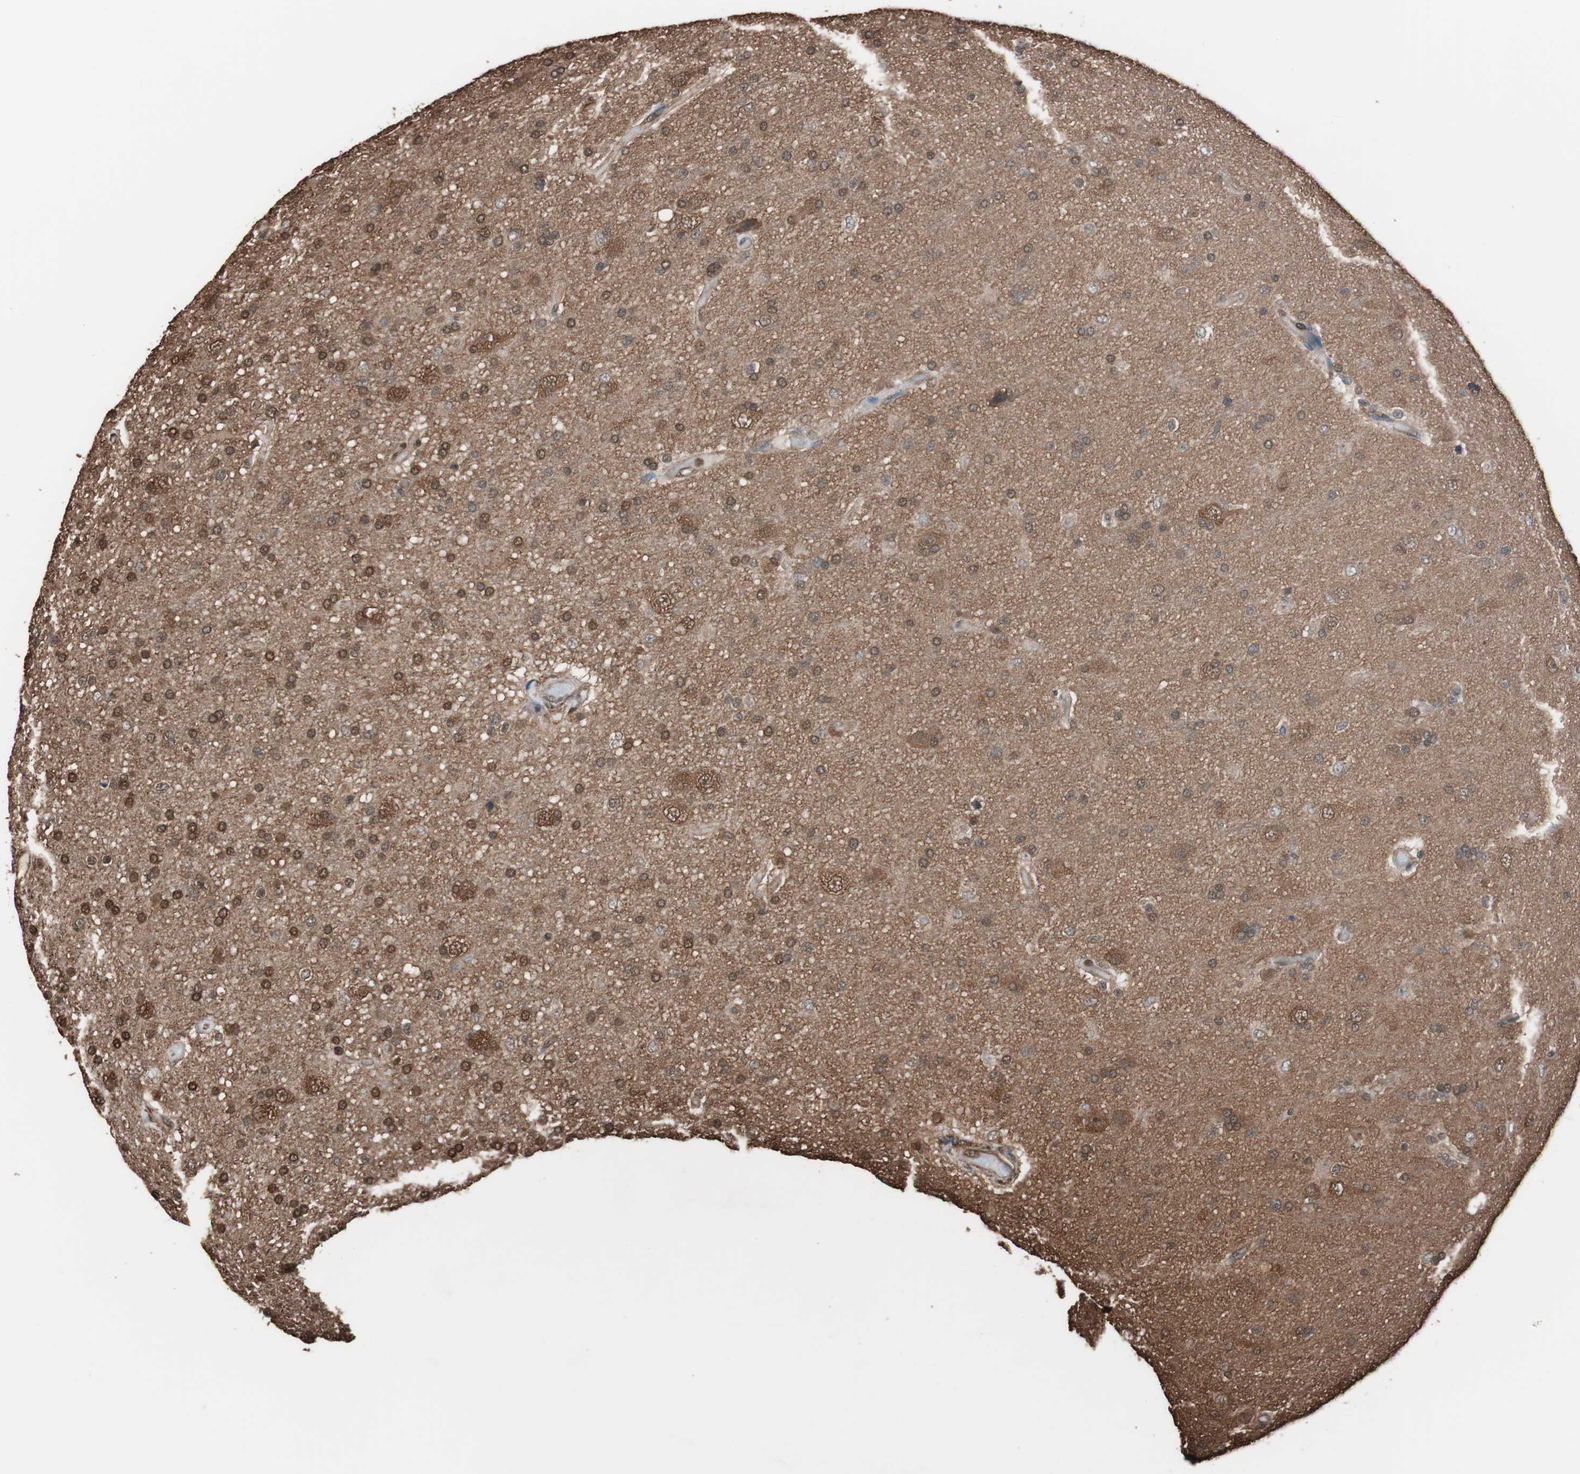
{"staining": {"intensity": "strong", "quantity": ">75%", "location": "nuclear"}, "tissue": "glioma", "cell_type": "Tumor cells", "image_type": "cancer", "snomed": [{"axis": "morphology", "description": "Glioma, malignant, High grade"}, {"axis": "topography", "description": "Brain"}], "caption": "There is high levels of strong nuclear staining in tumor cells of malignant glioma (high-grade), as demonstrated by immunohistochemical staining (brown color).", "gene": "CALM2", "patient": {"sex": "male", "age": 33}}